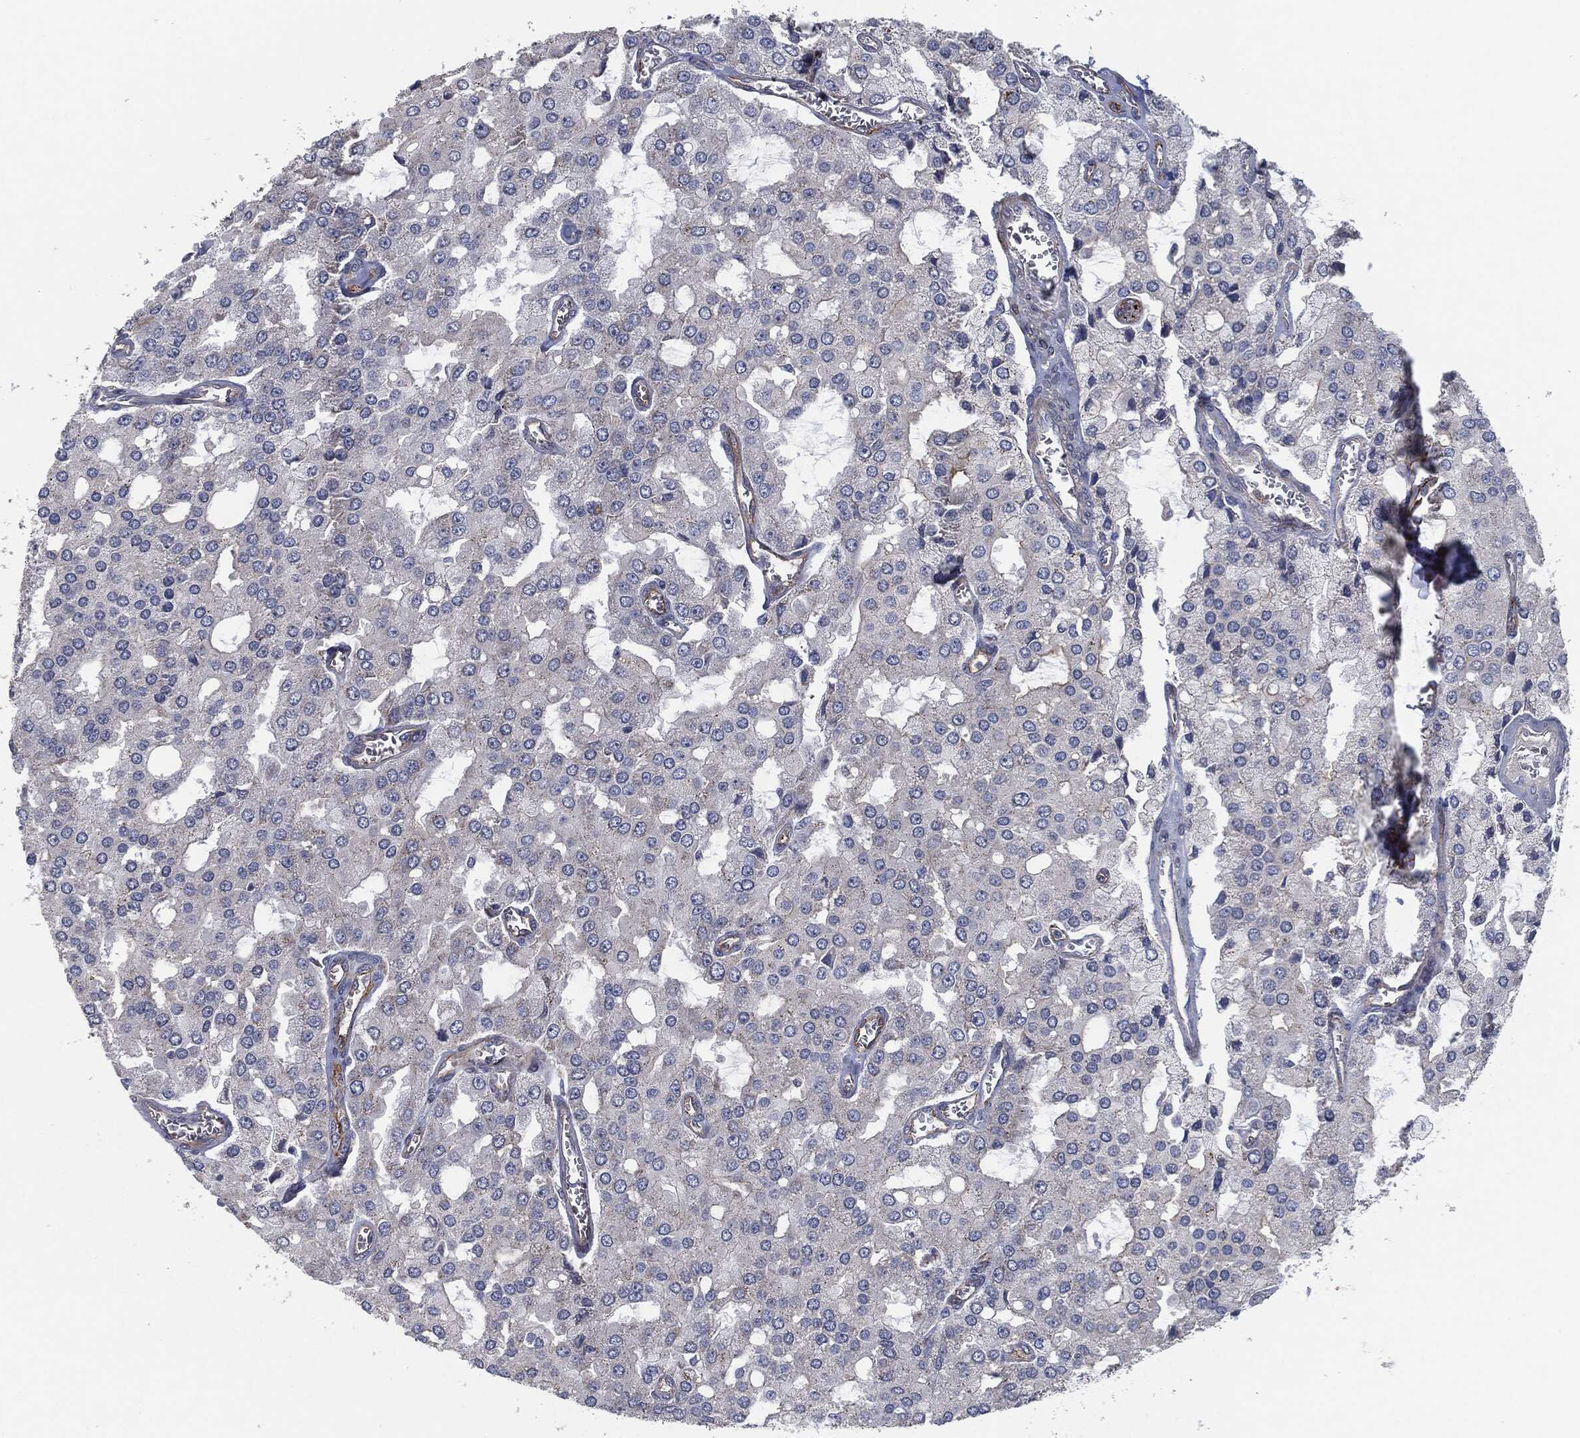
{"staining": {"intensity": "negative", "quantity": "none", "location": "none"}, "tissue": "prostate cancer", "cell_type": "Tumor cells", "image_type": "cancer", "snomed": [{"axis": "morphology", "description": "Adenocarcinoma, NOS"}, {"axis": "topography", "description": "Prostate and seminal vesicle, NOS"}, {"axis": "topography", "description": "Prostate"}], "caption": "DAB immunohistochemical staining of prostate adenocarcinoma demonstrates no significant positivity in tumor cells.", "gene": "SVIL", "patient": {"sex": "male", "age": 67}}